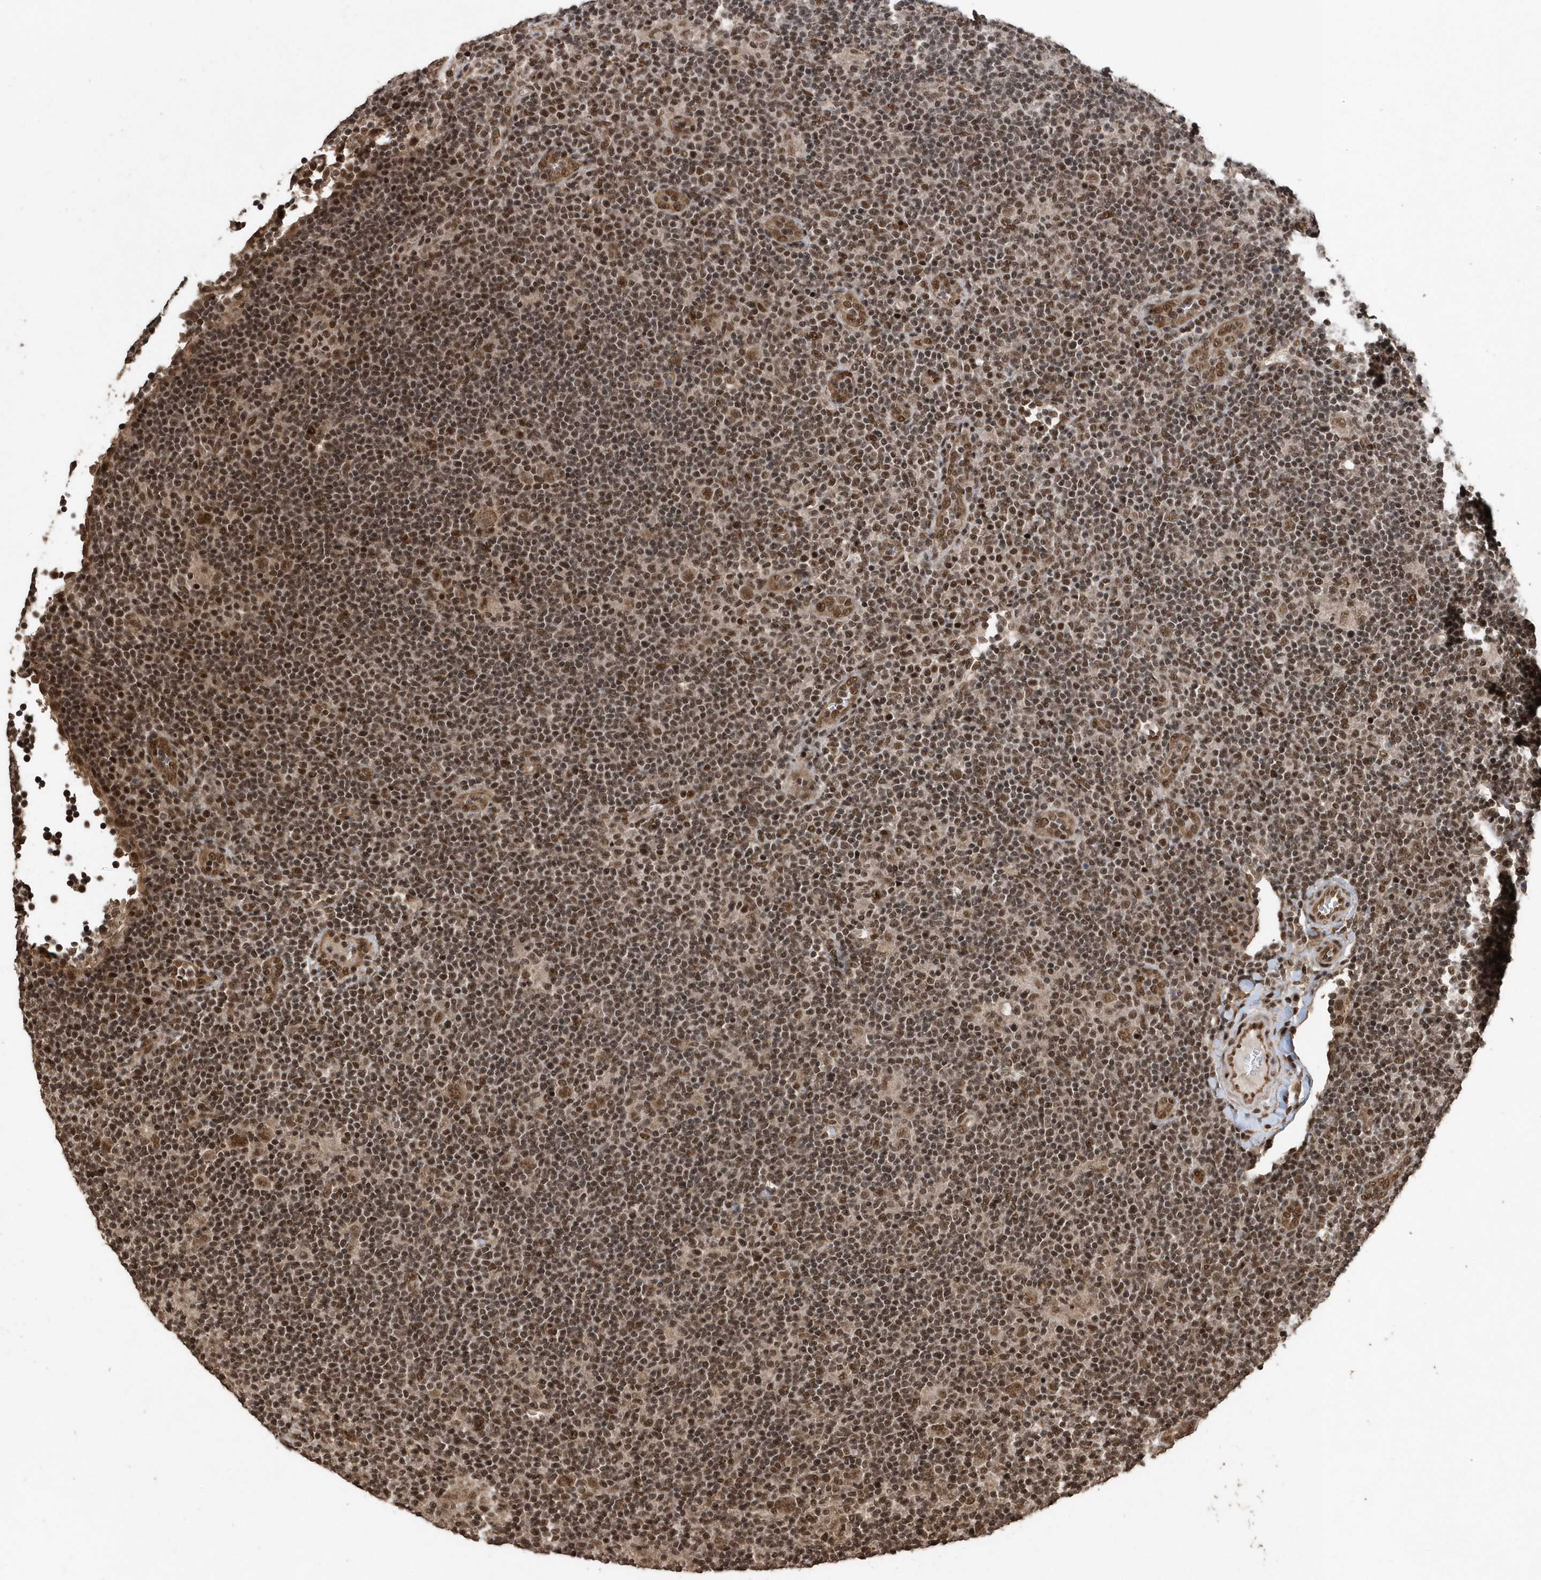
{"staining": {"intensity": "moderate", "quantity": ">75%", "location": "nuclear"}, "tissue": "lymphoma", "cell_type": "Tumor cells", "image_type": "cancer", "snomed": [{"axis": "morphology", "description": "Hodgkin's disease, NOS"}, {"axis": "topography", "description": "Lymph node"}], "caption": "This is a micrograph of IHC staining of lymphoma, which shows moderate staining in the nuclear of tumor cells.", "gene": "INTS12", "patient": {"sex": "female", "age": 57}}